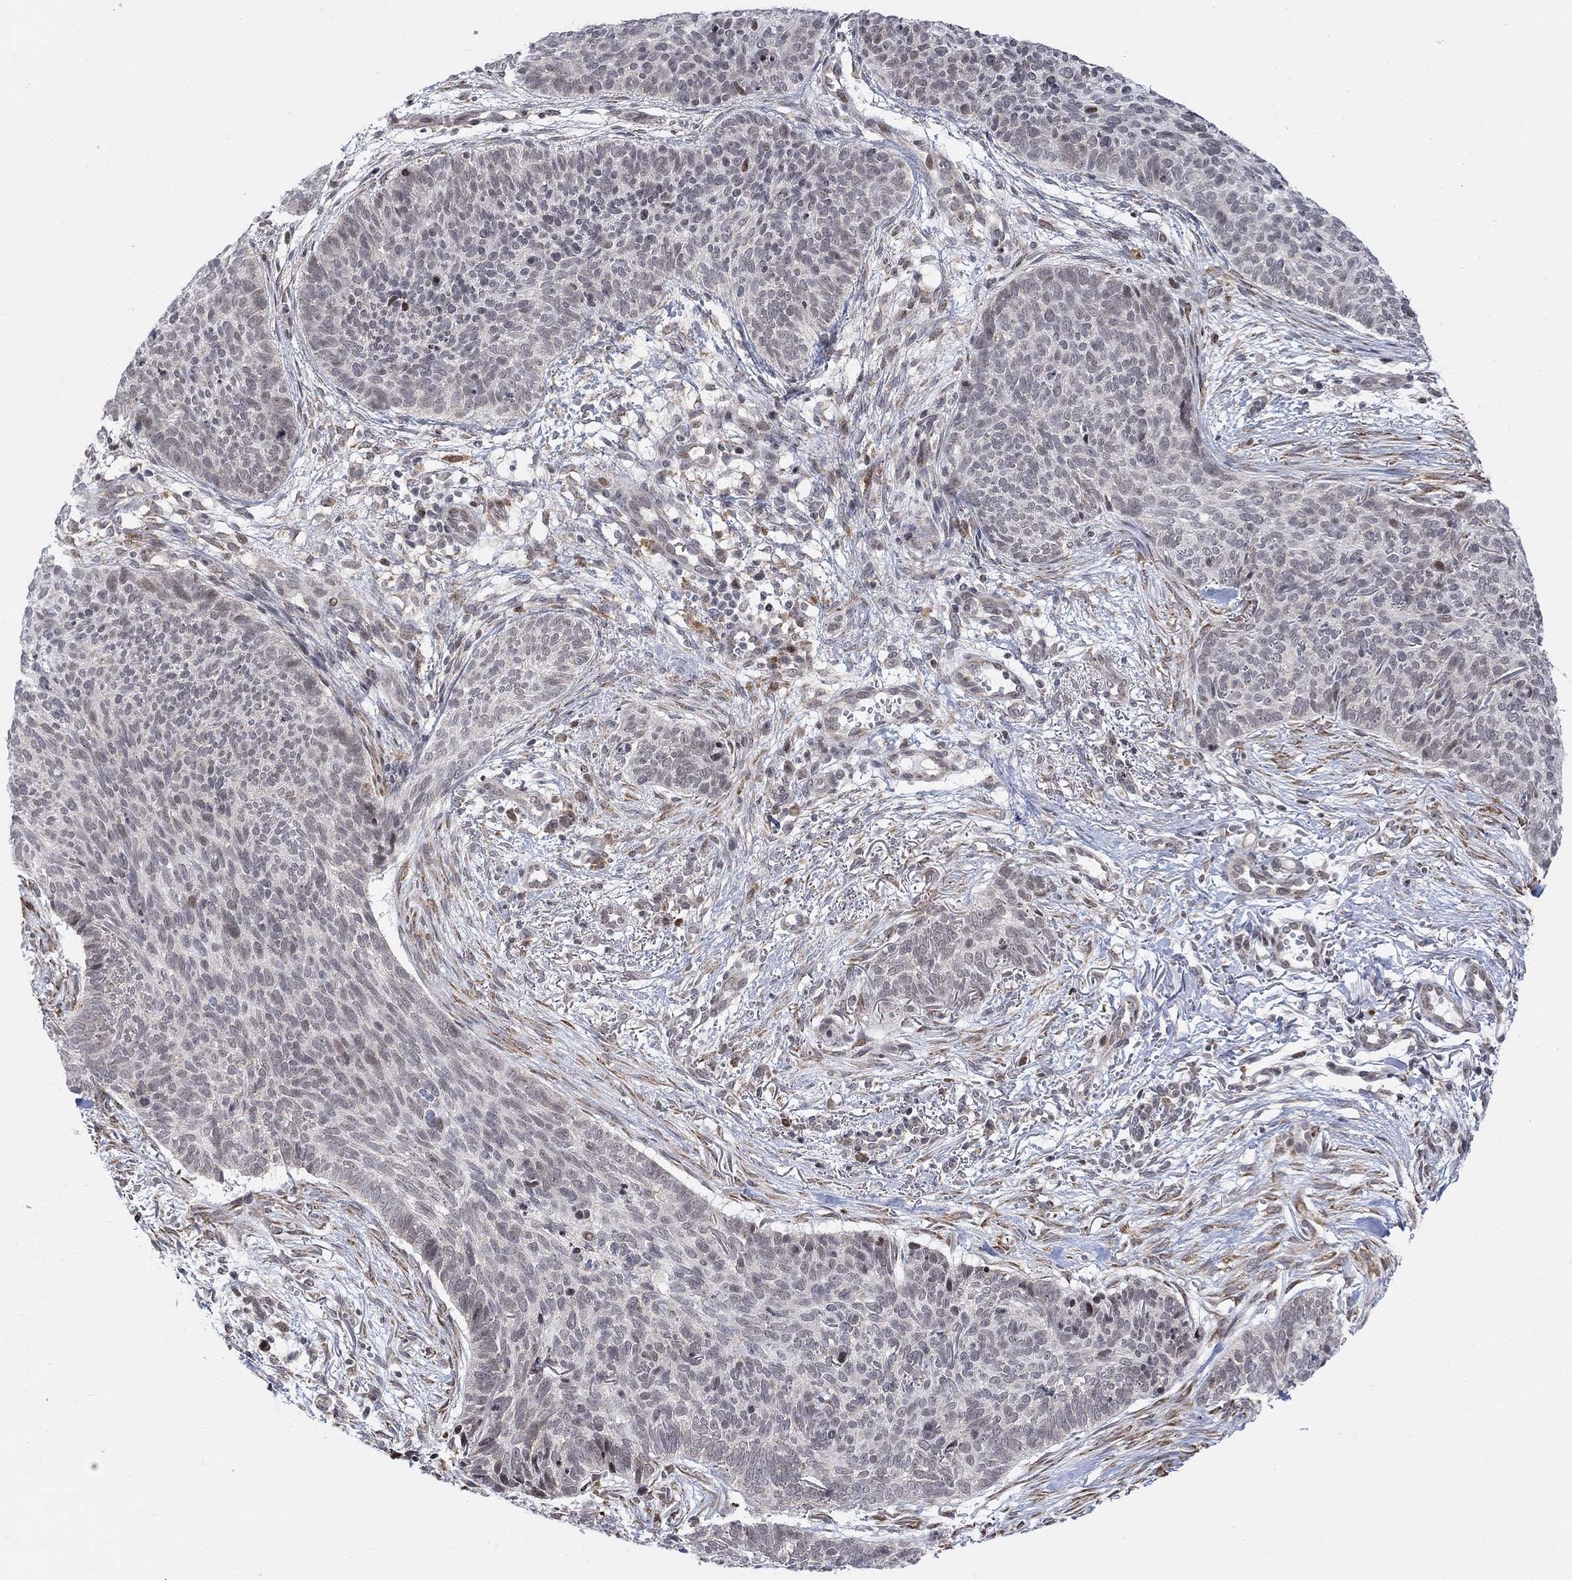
{"staining": {"intensity": "negative", "quantity": "none", "location": "none"}, "tissue": "skin cancer", "cell_type": "Tumor cells", "image_type": "cancer", "snomed": [{"axis": "morphology", "description": "Basal cell carcinoma"}, {"axis": "topography", "description": "Skin"}], "caption": "Protein analysis of skin cancer displays no significant expression in tumor cells.", "gene": "ABHD14A", "patient": {"sex": "male", "age": 64}}